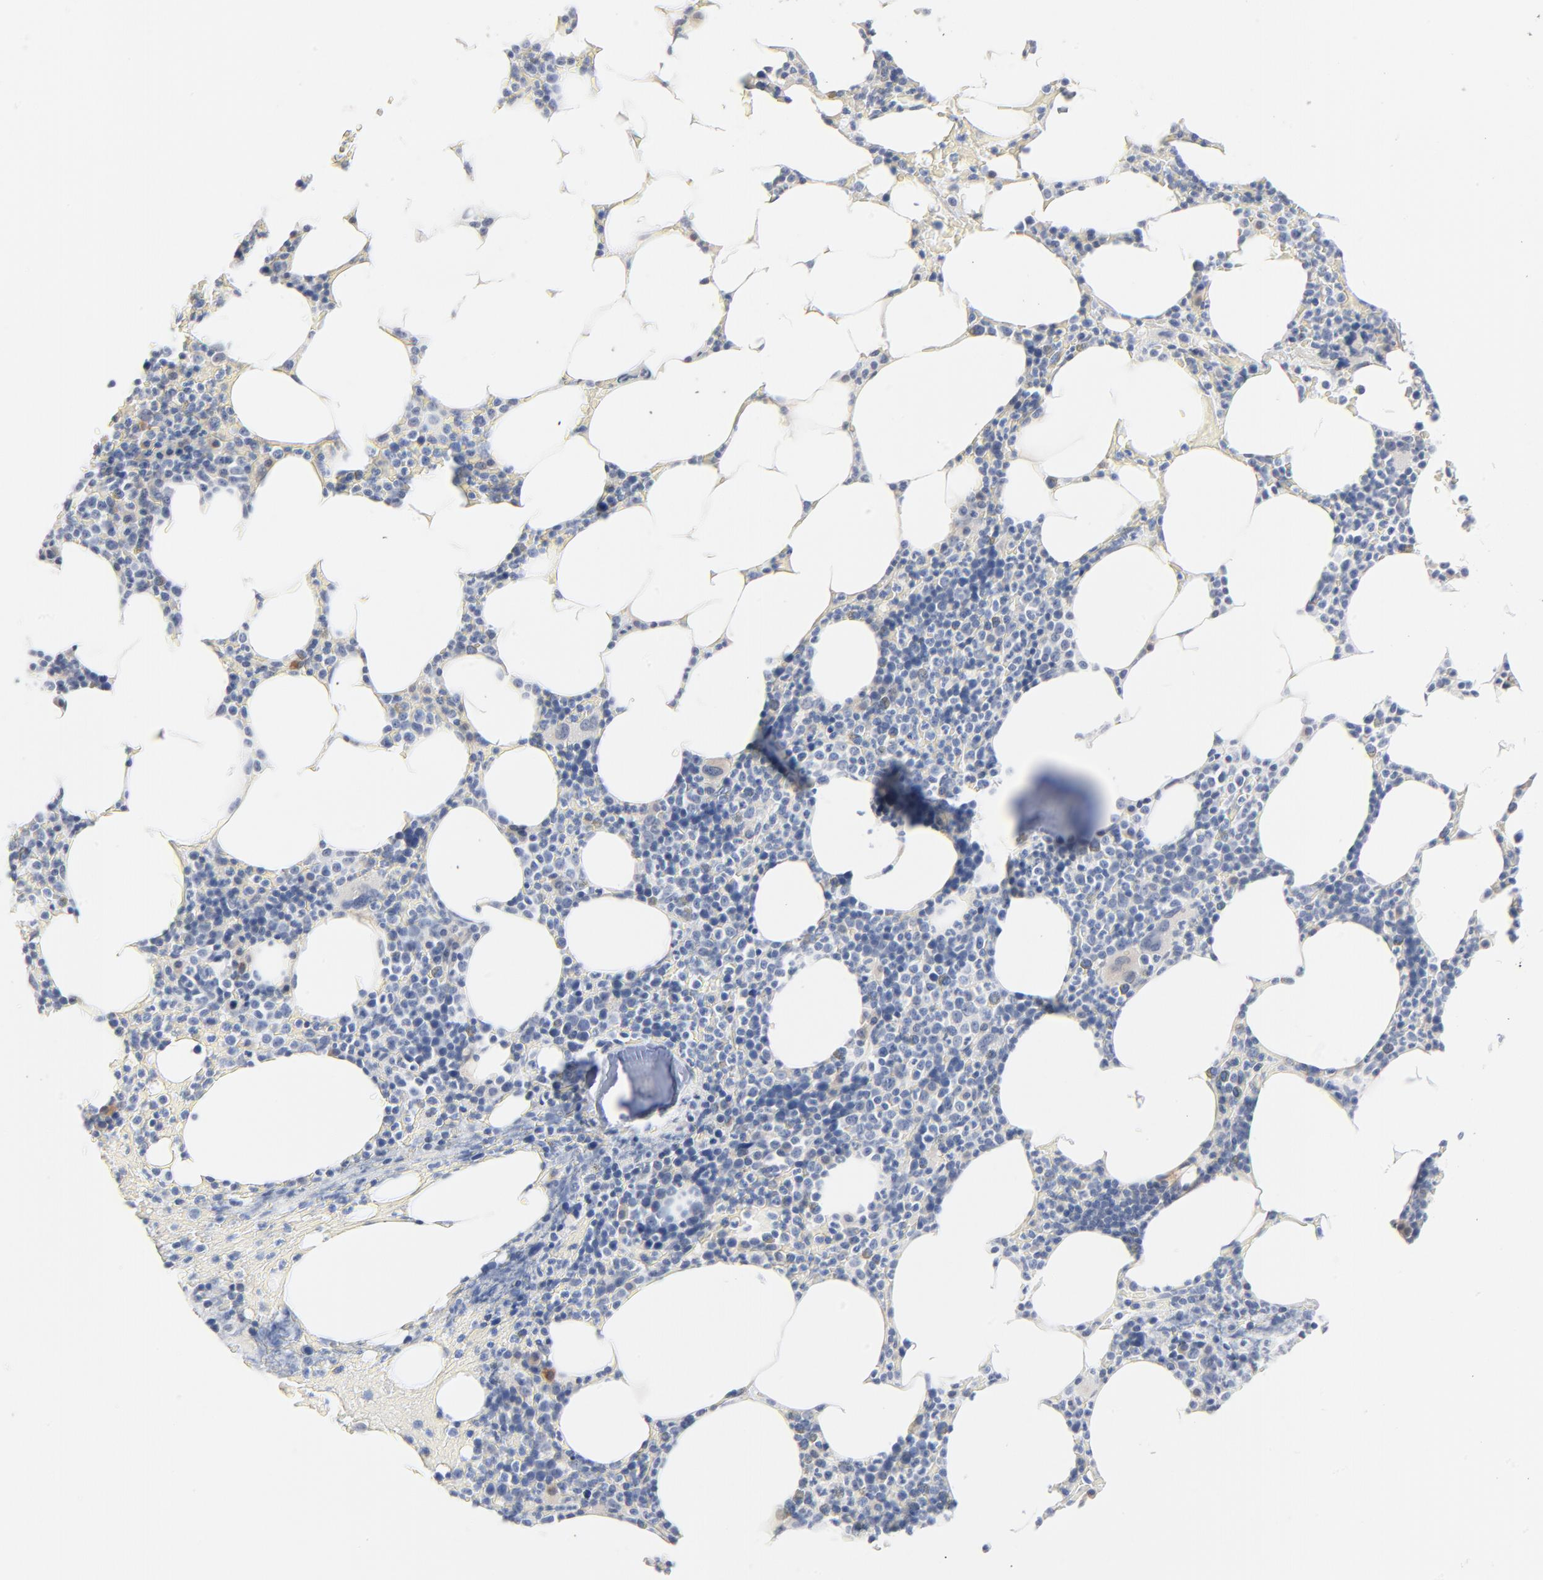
{"staining": {"intensity": "weak", "quantity": "<25%", "location": "cytoplasmic/membranous"}, "tissue": "bone marrow", "cell_type": "Hematopoietic cells", "image_type": "normal", "snomed": [{"axis": "morphology", "description": "Normal tissue, NOS"}, {"axis": "topography", "description": "Bone marrow"}], "caption": "This is an immunohistochemistry histopathology image of benign human bone marrow. There is no positivity in hematopoietic cells.", "gene": "EPCAM", "patient": {"sex": "female", "age": 66}}